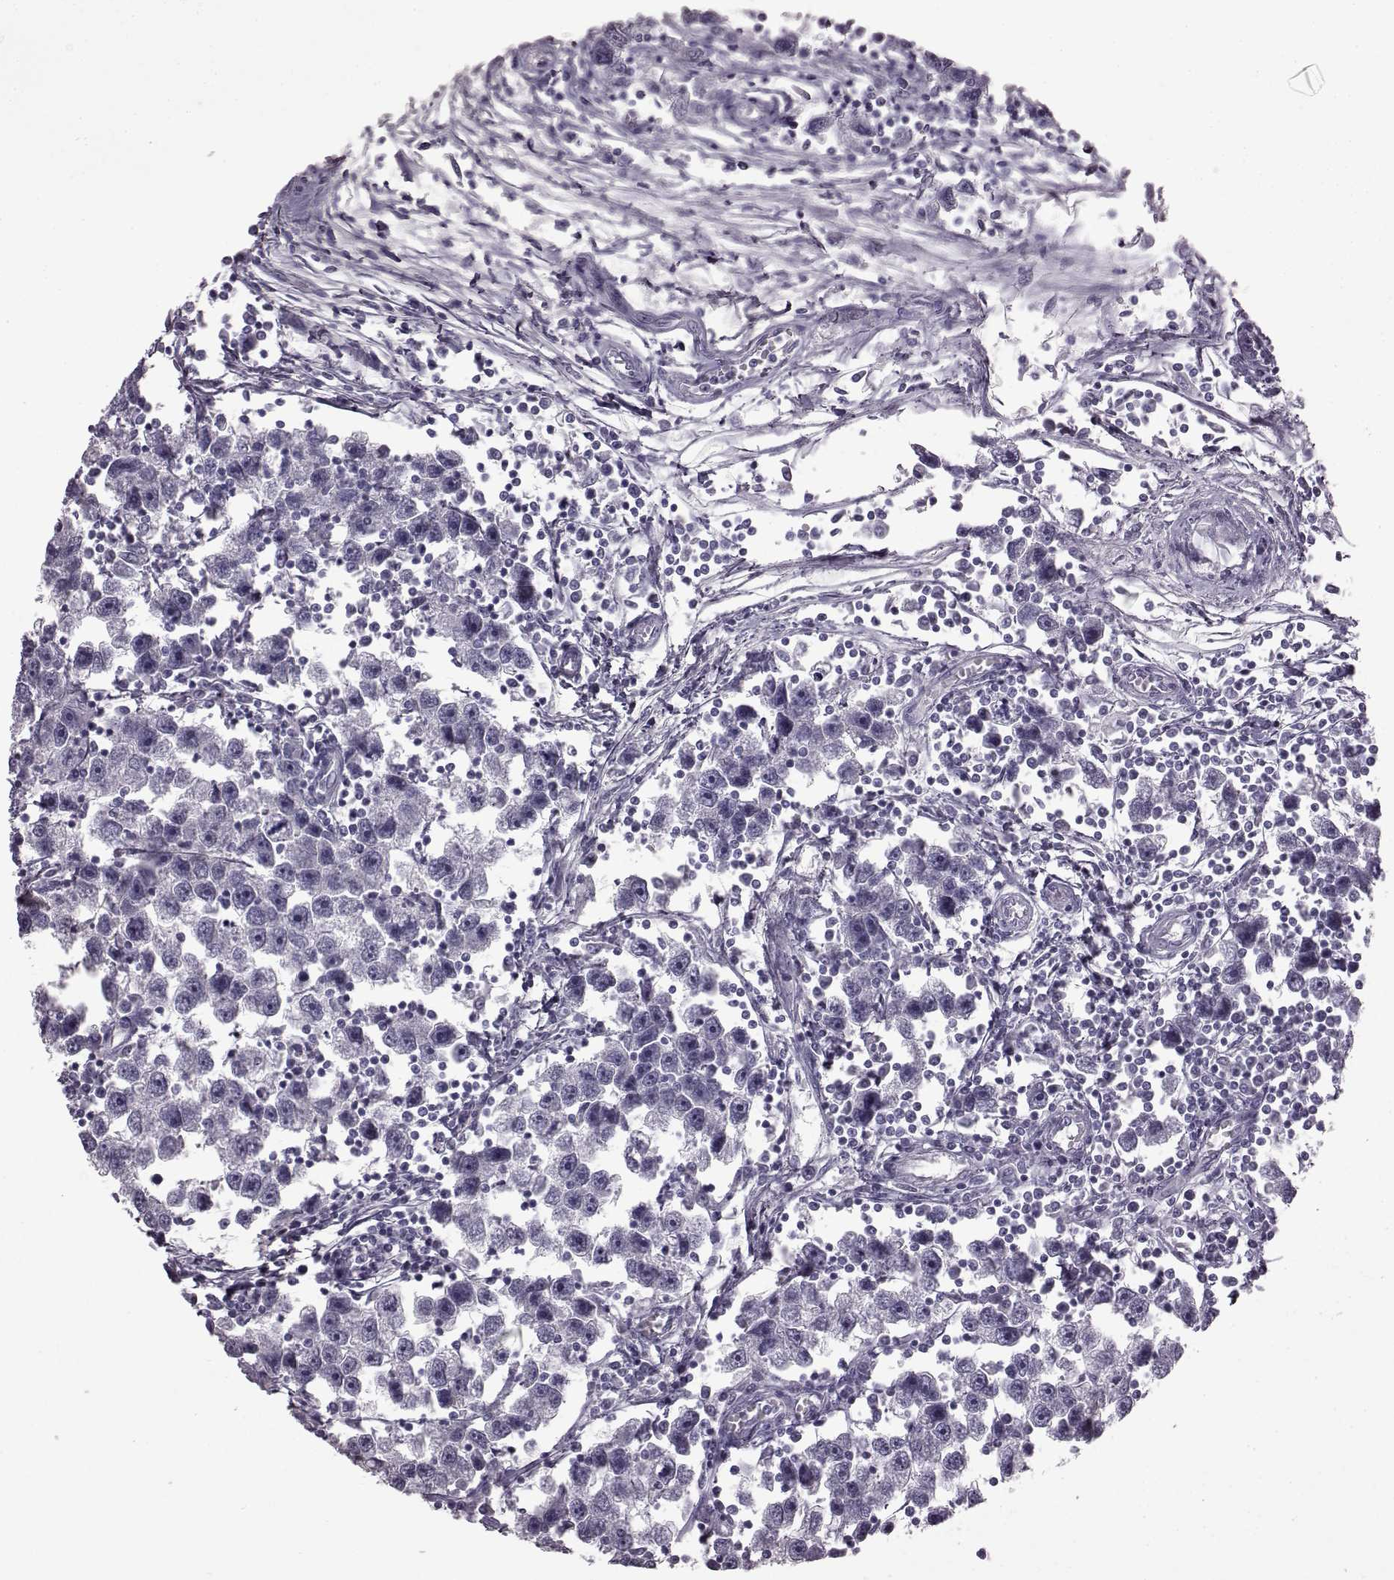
{"staining": {"intensity": "negative", "quantity": "none", "location": "none"}, "tissue": "testis cancer", "cell_type": "Tumor cells", "image_type": "cancer", "snomed": [{"axis": "morphology", "description": "Seminoma, NOS"}, {"axis": "topography", "description": "Testis"}], "caption": "The image displays no significant expression in tumor cells of testis seminoma.", "gene": "AIPL1", "patient": {"sex": "male", "age": 30}}